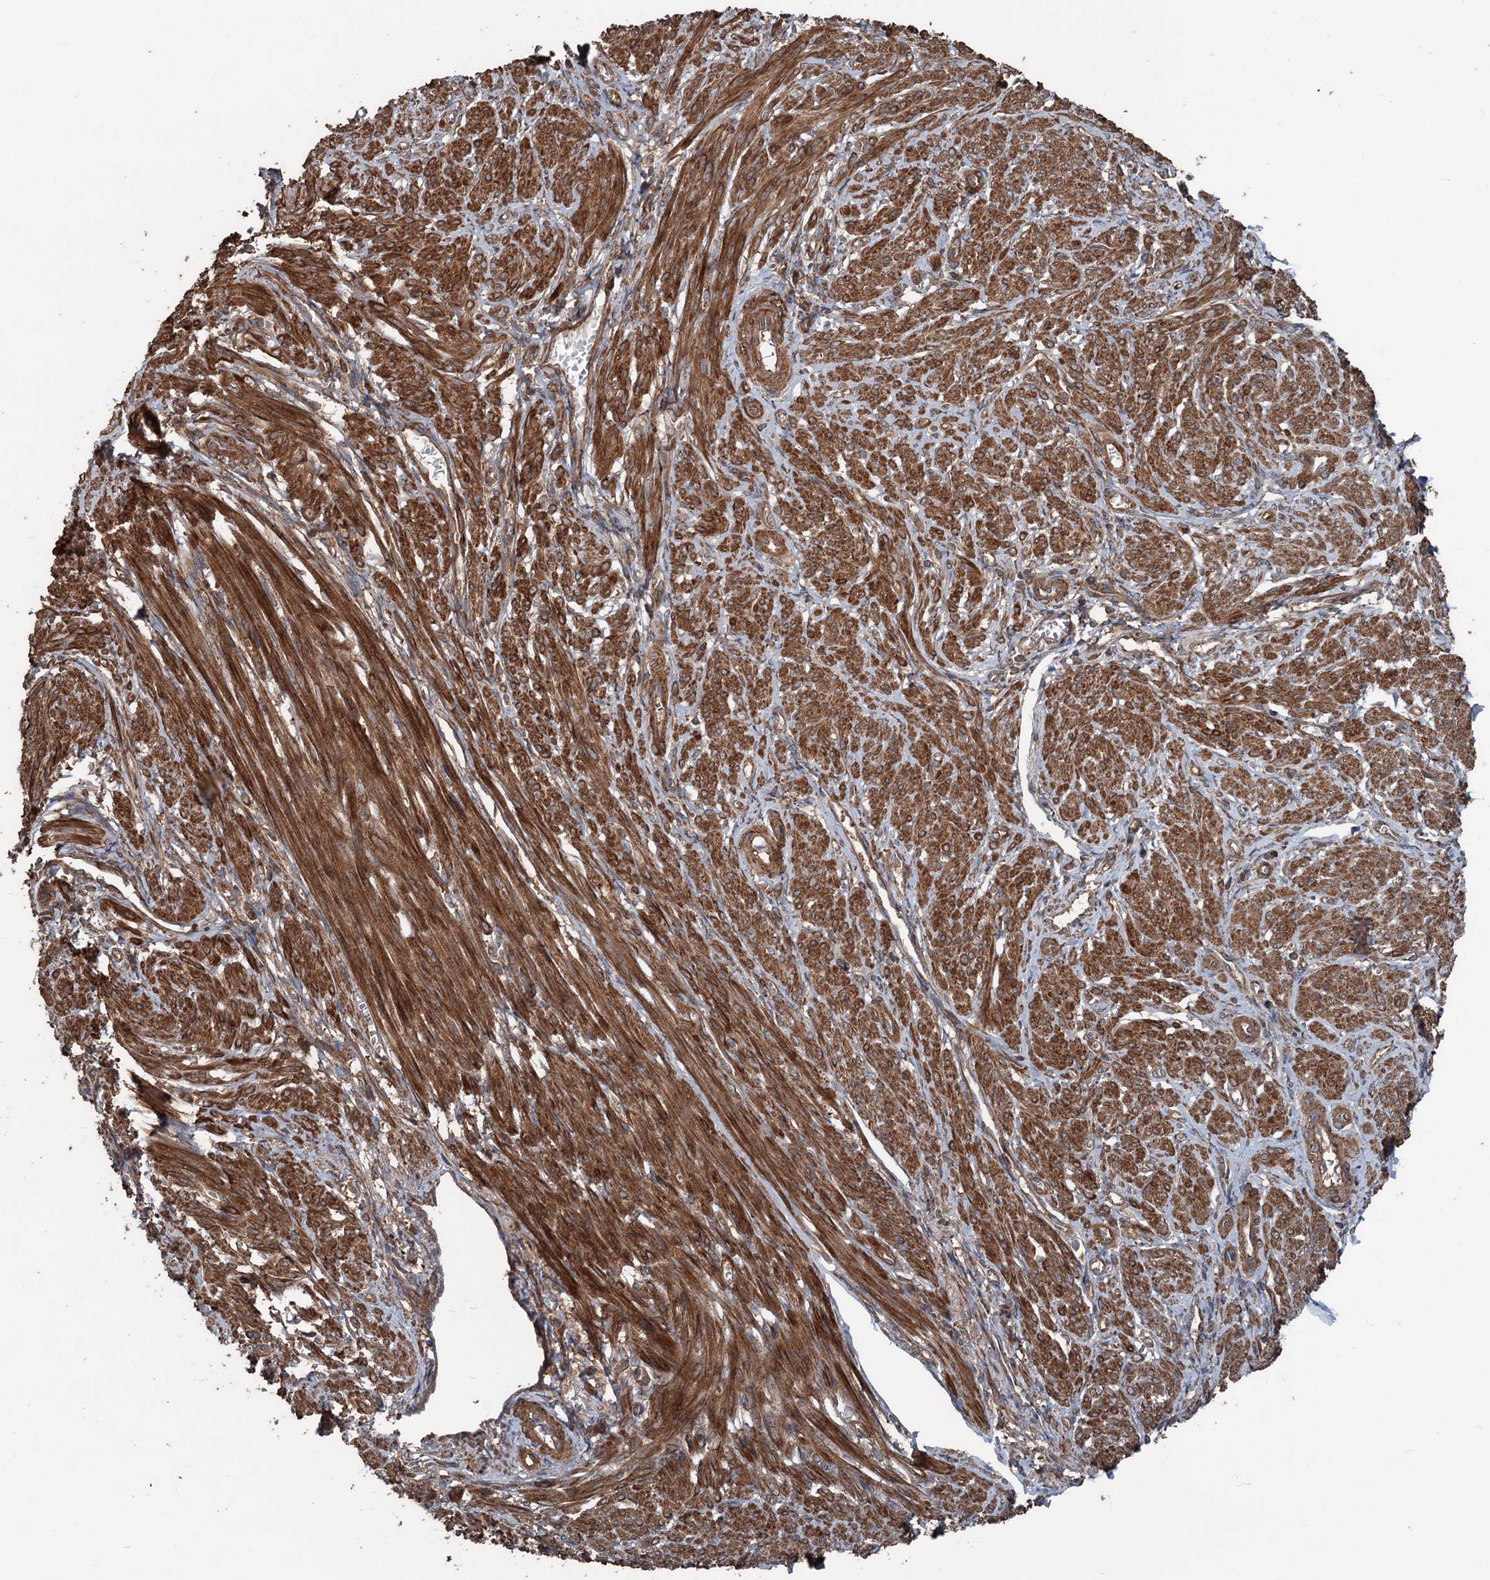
{"staining": {"intensity": "strong", "quantity": "25%-75%", "location": "cytoplasmic/membranous"}, "tissue": "smooth muscle", "cell_type": "Smooth muscle cells", "image_type": "normal", "snomed": [{"axis": "morphology", "description": "Normal tissue, NOS"}, {"axis": "topography", "description": "Smooth muscle"}], "caption": "DAB (3,3'-diaminobenzidine) immunohistochemical staining of benign smooth muscle demonstrates strong cytoplasmic/membranous protein expression in about 25%-75% of smooth muscle cells. (DAB = brown stain, brightfield microscopy at high magnification).", "gene": "RNF214", "patient": {"sex": "female", "age": 39}}